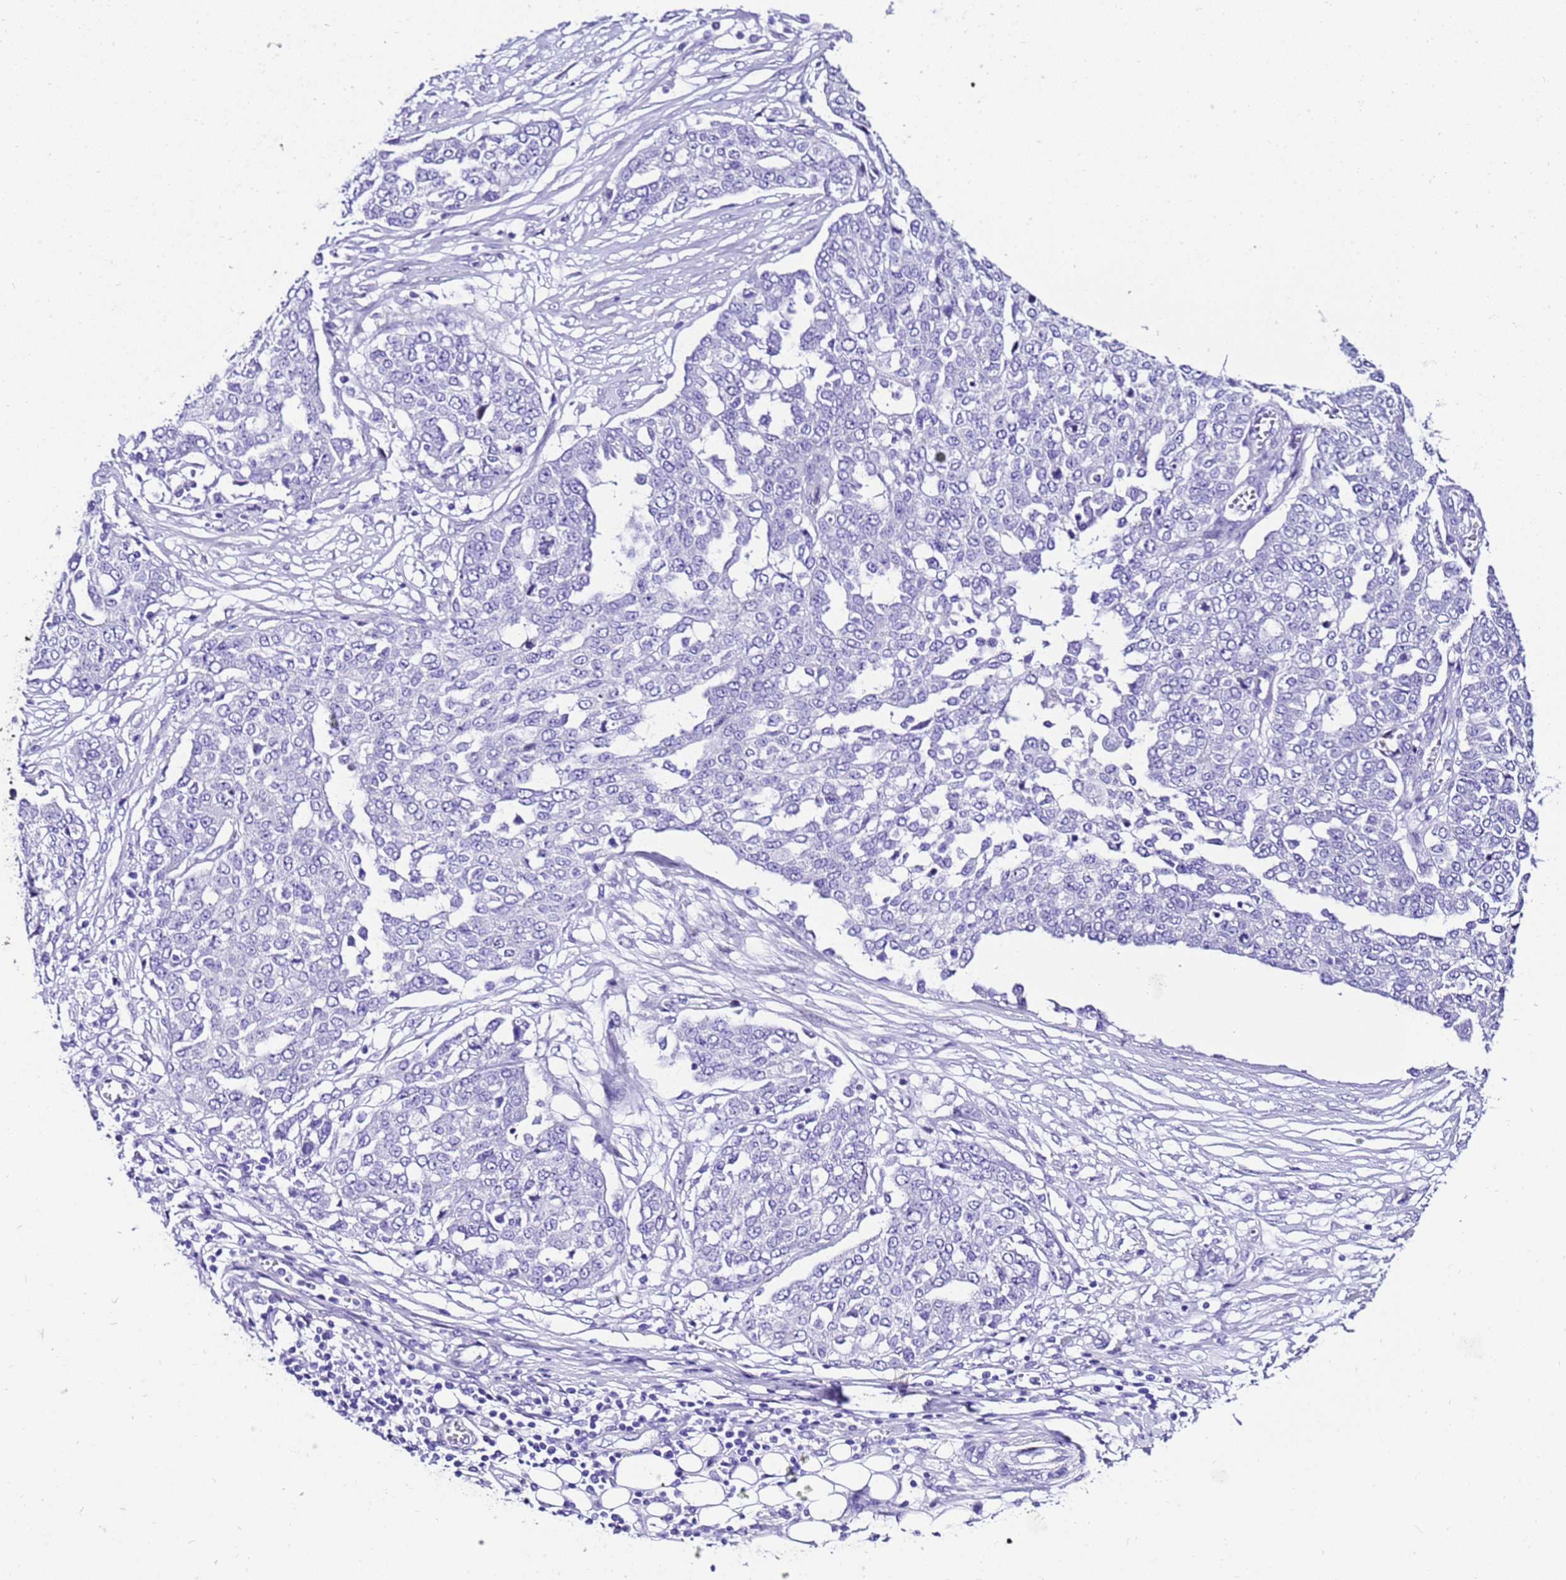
{"staining": {"intensity": "negative", "quantity": "none", "location": "none"}, "tissue": "ovarian cancer", "cell_type": "Tumor cells", "image_type": "cancer", "snomed": [{"axis": "morphology", "description": "Cystadenocarcinoma, serous, NOS"}, {"axis": "topography", "description": "Soft tissue"}, {"axis": "topography", "description": "Ovary"}], "caption": "This histopathology image is of ovarian cancer stained with IHC to label a protein in brown with the nuclei are counter-stained blue. There is no staining in tumor cells.", "gene": "ZNF417", "patient": {"sex": "female", "age": 57}}